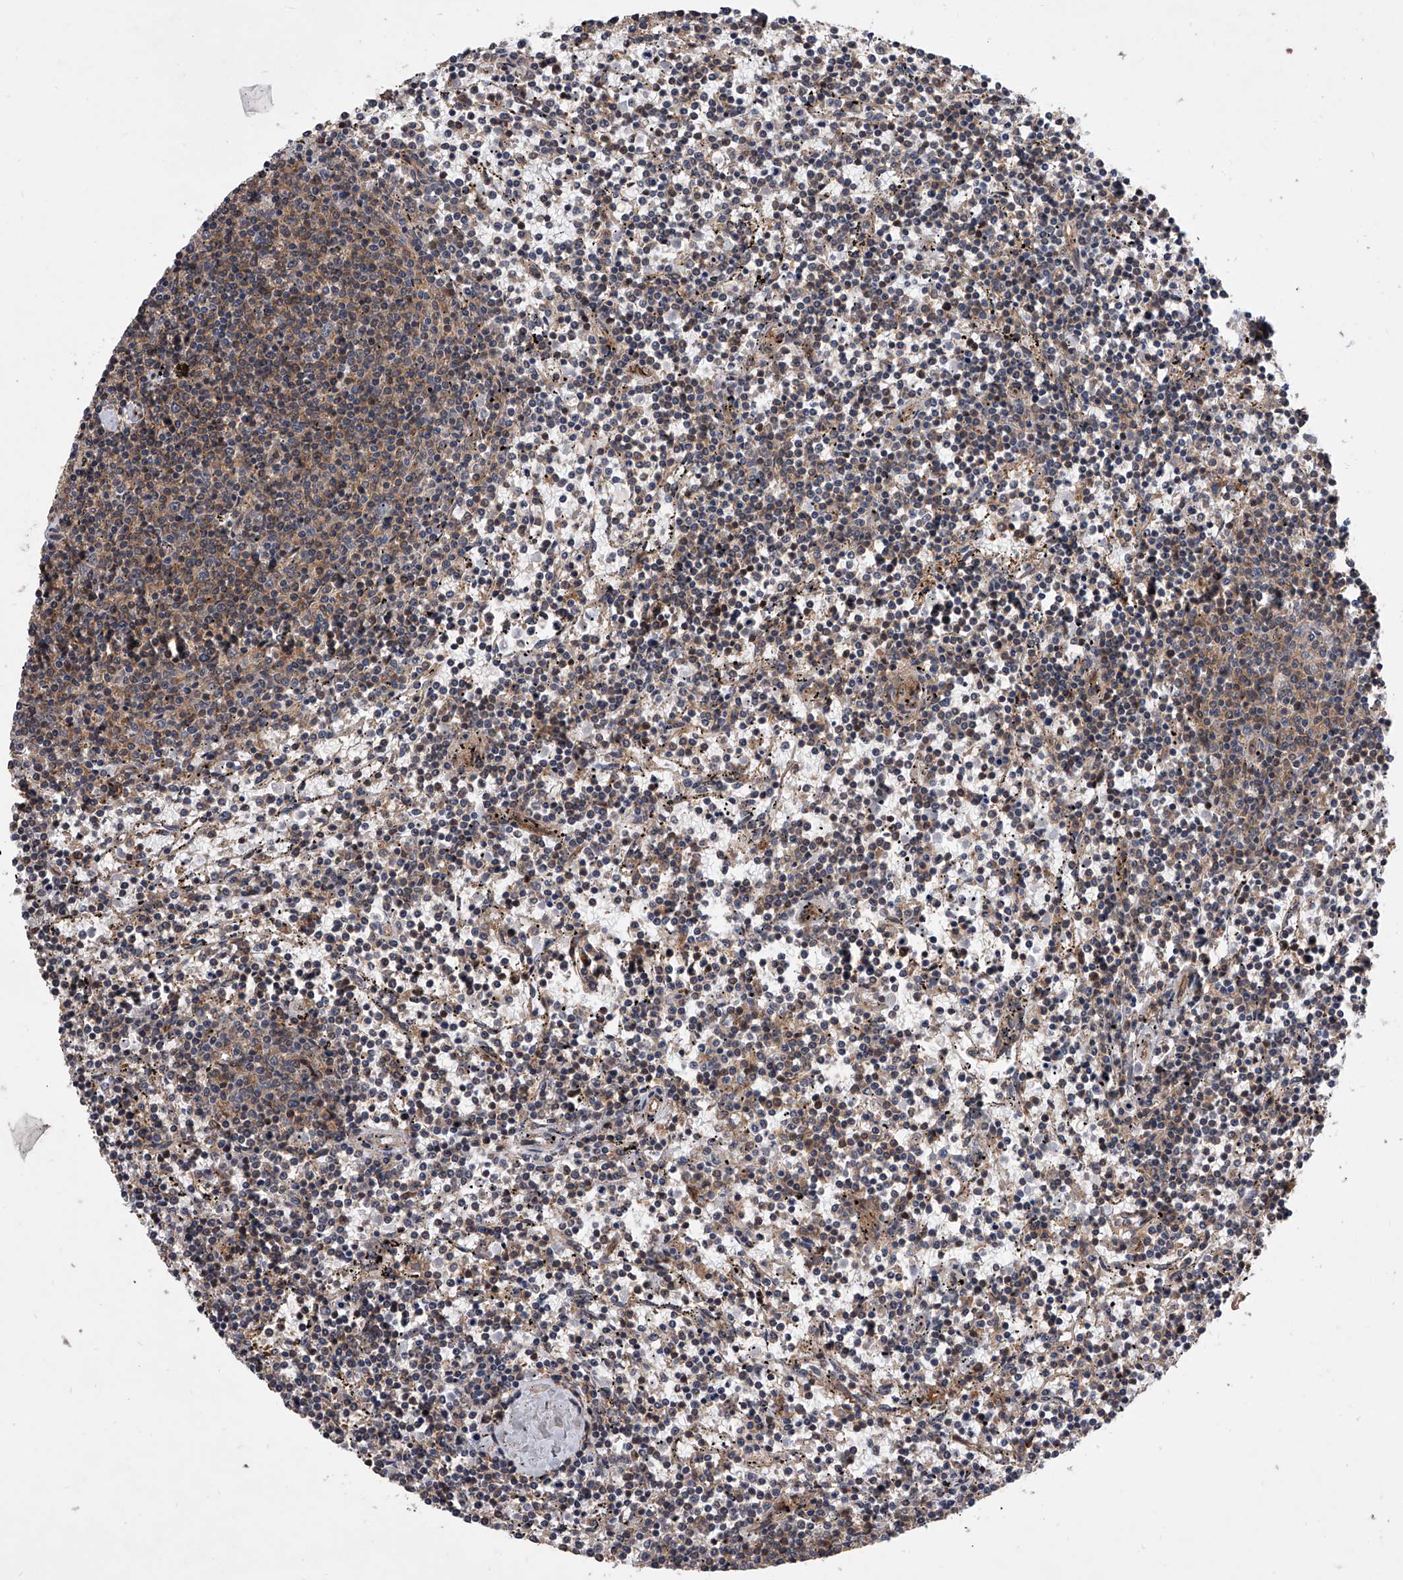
{"staining": {"intensity": "weak", "quantity": "25%-75%", "location": "cytoplasmic/membranous"}, "tissue": "lymphoma", "cell_type": "Tumor cells", "image_type": "cancer", "snomed": [{"axis": "morphology", "description": "Malignant lymphoma, non-Hodgkin's type, Low grade"}, {"axis": "topography", "description": "Spleen"}], "caption": "Weak cytoplasmic/membranous protein staining is seen in approximately 25%-75% of tumor cells in lymphoma. (DAB (3,3'-diaminobenzidine) = brown stain, brightfield microscopy at high magnification).", "gene": "USP47", "patient": {"sex": "female", "age": 50}}